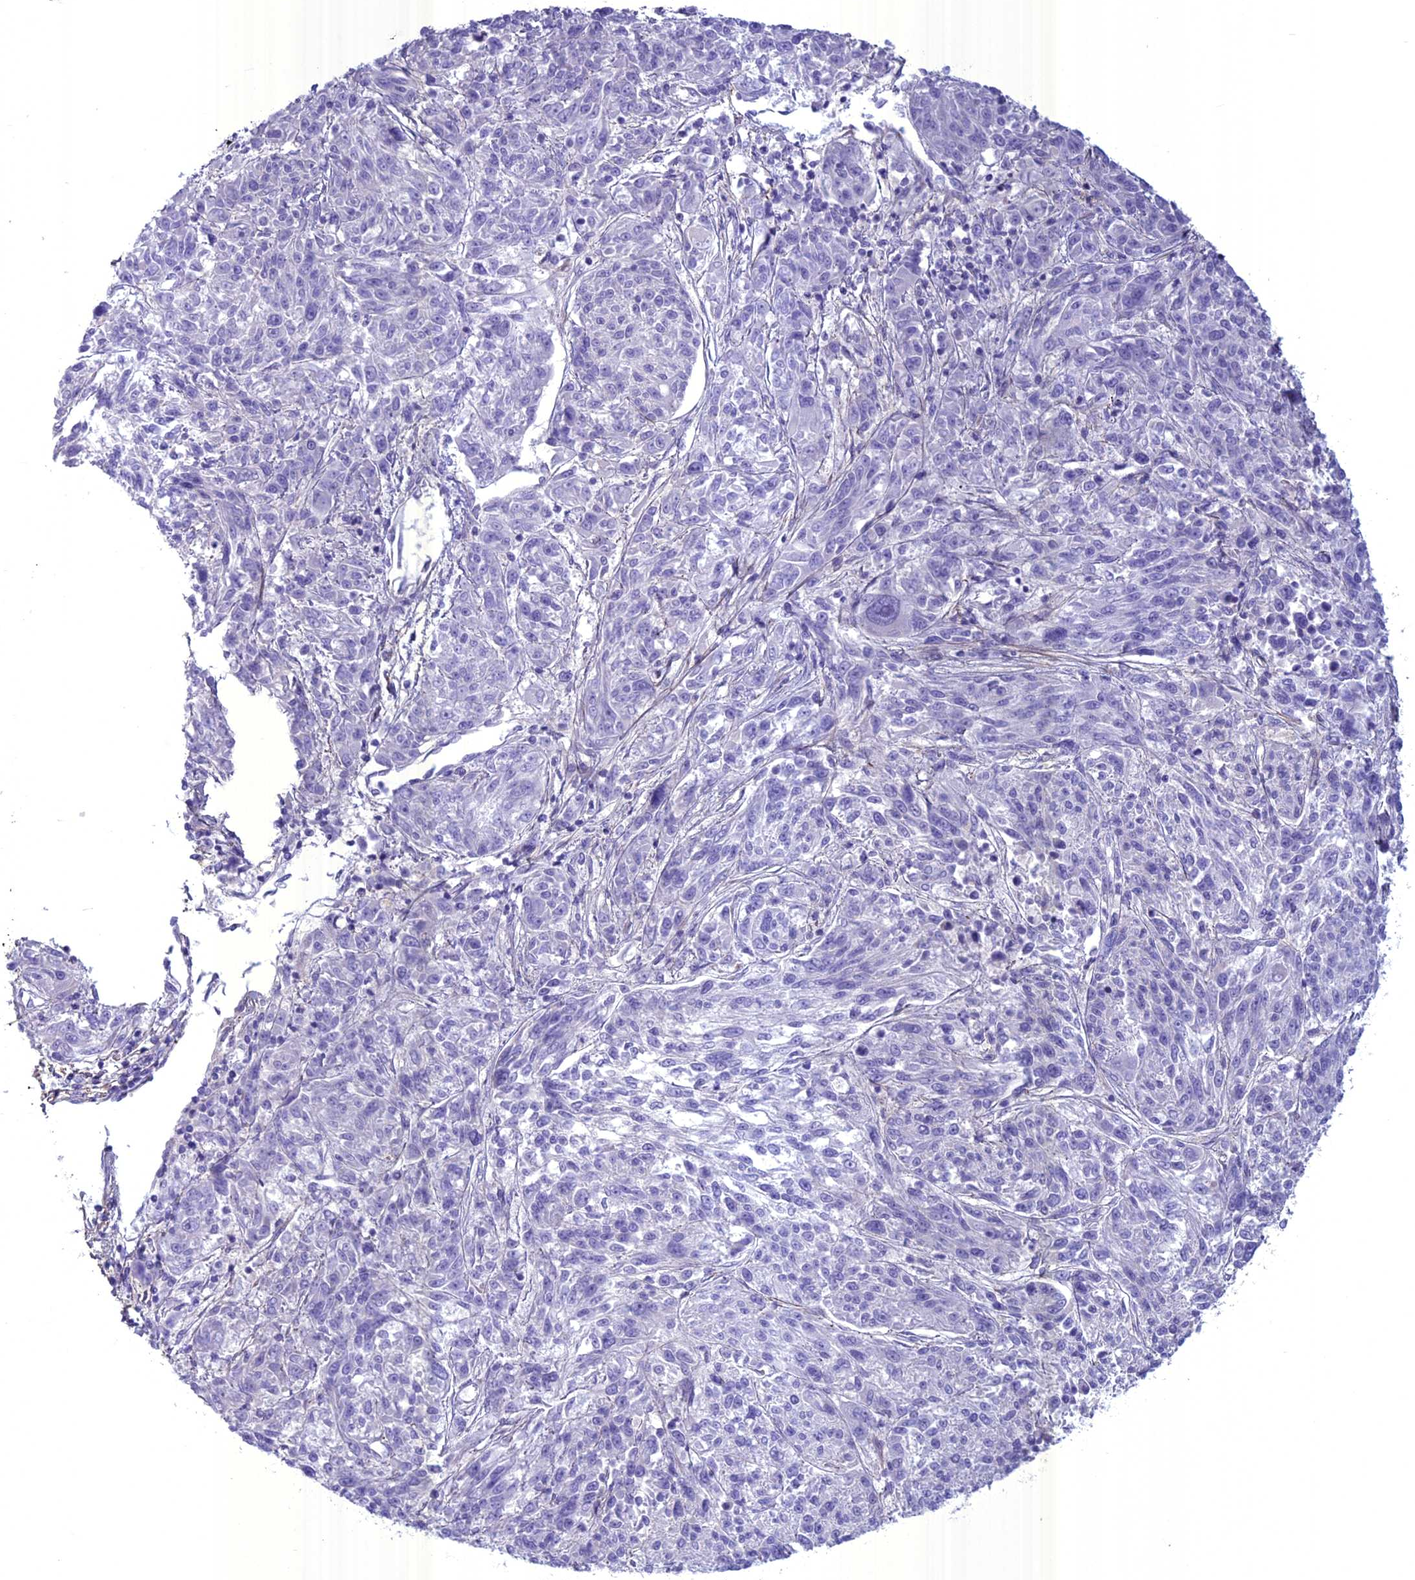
{"staining": {"intensity": "negative", "quantity": "none", "location": "none"}, "tissue": "melanoma", "cell_type": "Tumor cells", "image_type": "cancer", "snomed": [{"axis": "morphology", "description": "Malignant melanoma, NOS"}, {"axis": "topography", "description": "Skin"}], "caption": "Image shows no significant protein positivity in tumor cells of melanoma.", "gene": "SPHKAP", "patient": {"sex": "male", "age": 53}}